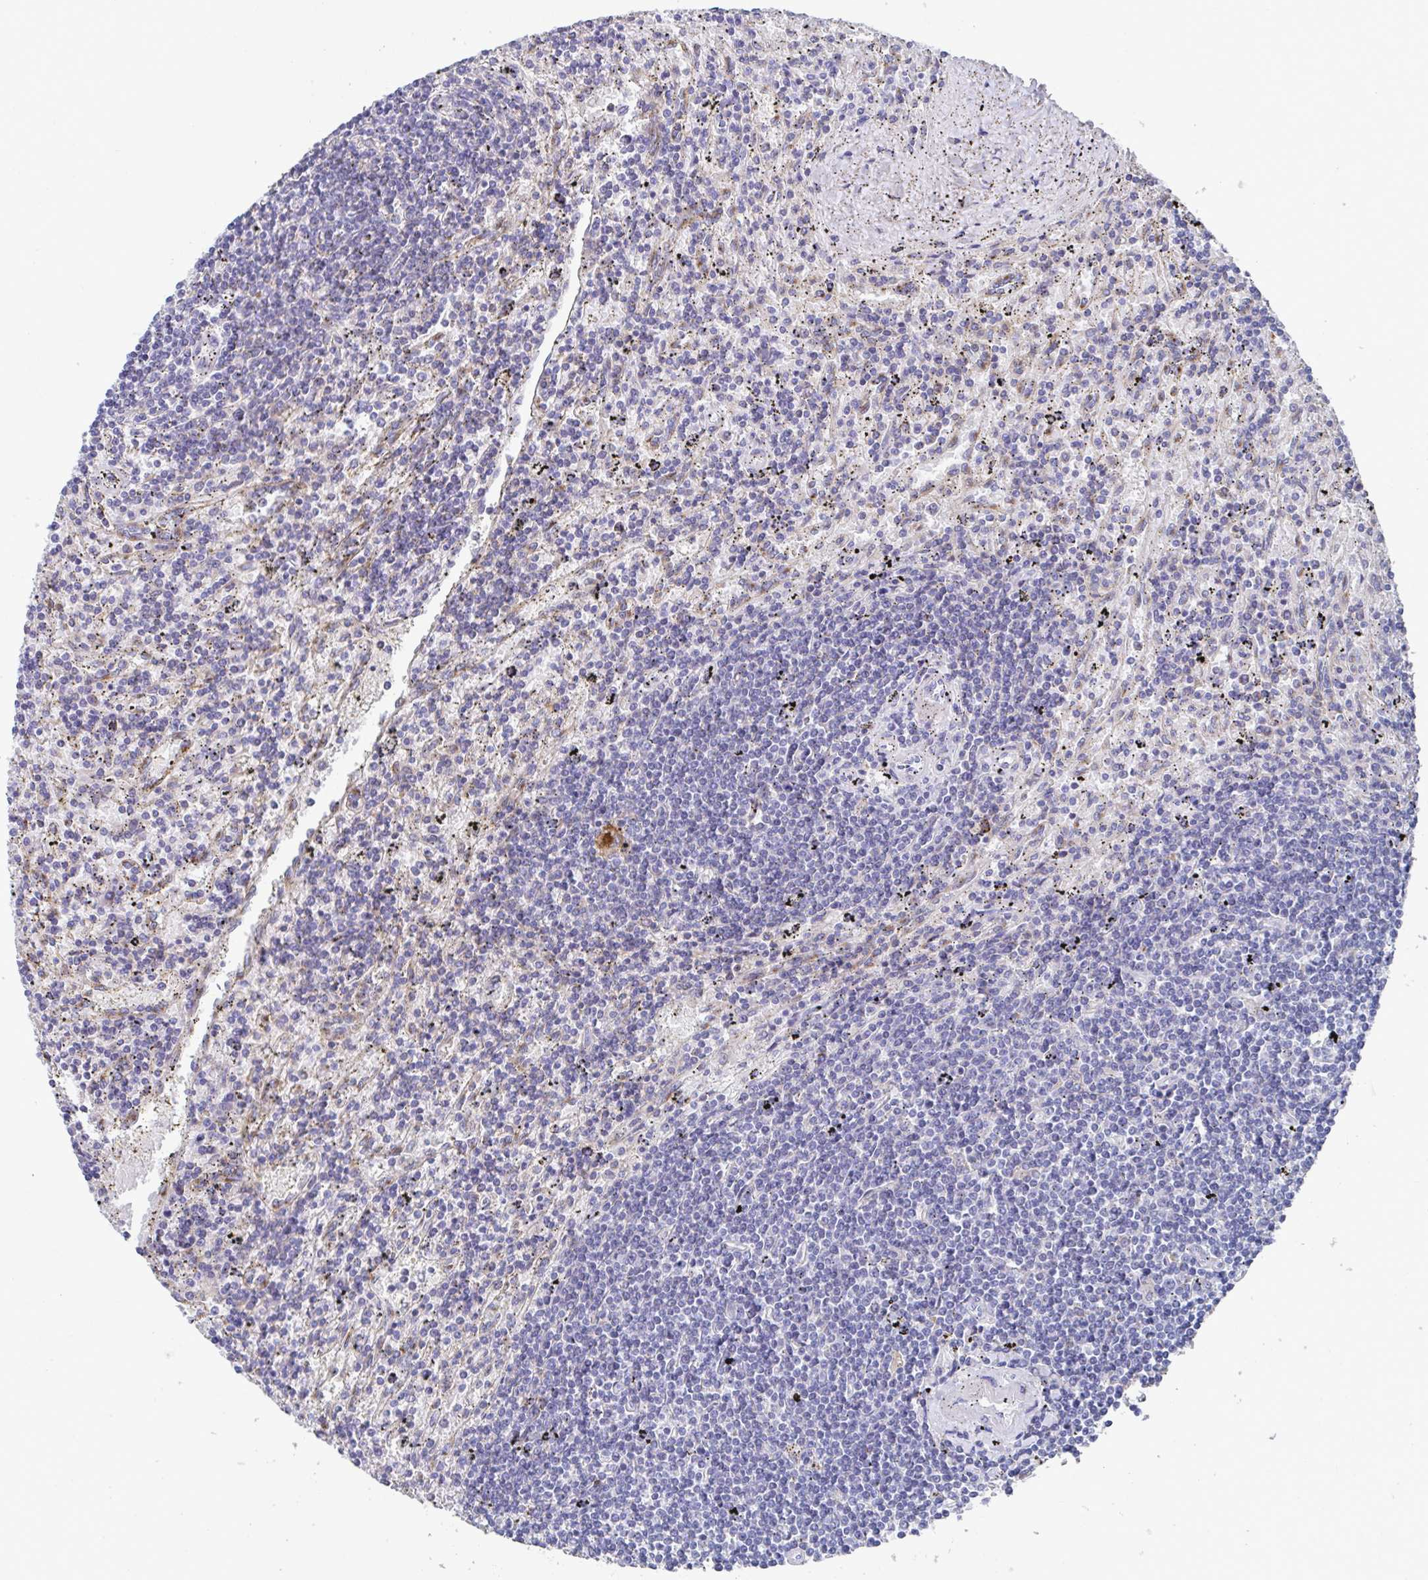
{"staining": {"intensity": "negative", "quantity": "none", "location": "none"}, "tissue": "lymphoma", "cell_type": "Tumor cells", "image_type": "cancer", "snomed": [{"axis": "morphology", "description": "Malignant lymphoma, non-Hodgkin's type, Low grade"}, {"axis": "topography", "description": "Spleen"}], "caption": "Immunohistochemistry (IHC) of human lymphoma reveals no positivity in tumor cells. (Brightfield microscopy of DAB IHC at high magnification).", "gene": "TAS2R39", "patient": {"sex": "male", "age": 76}}